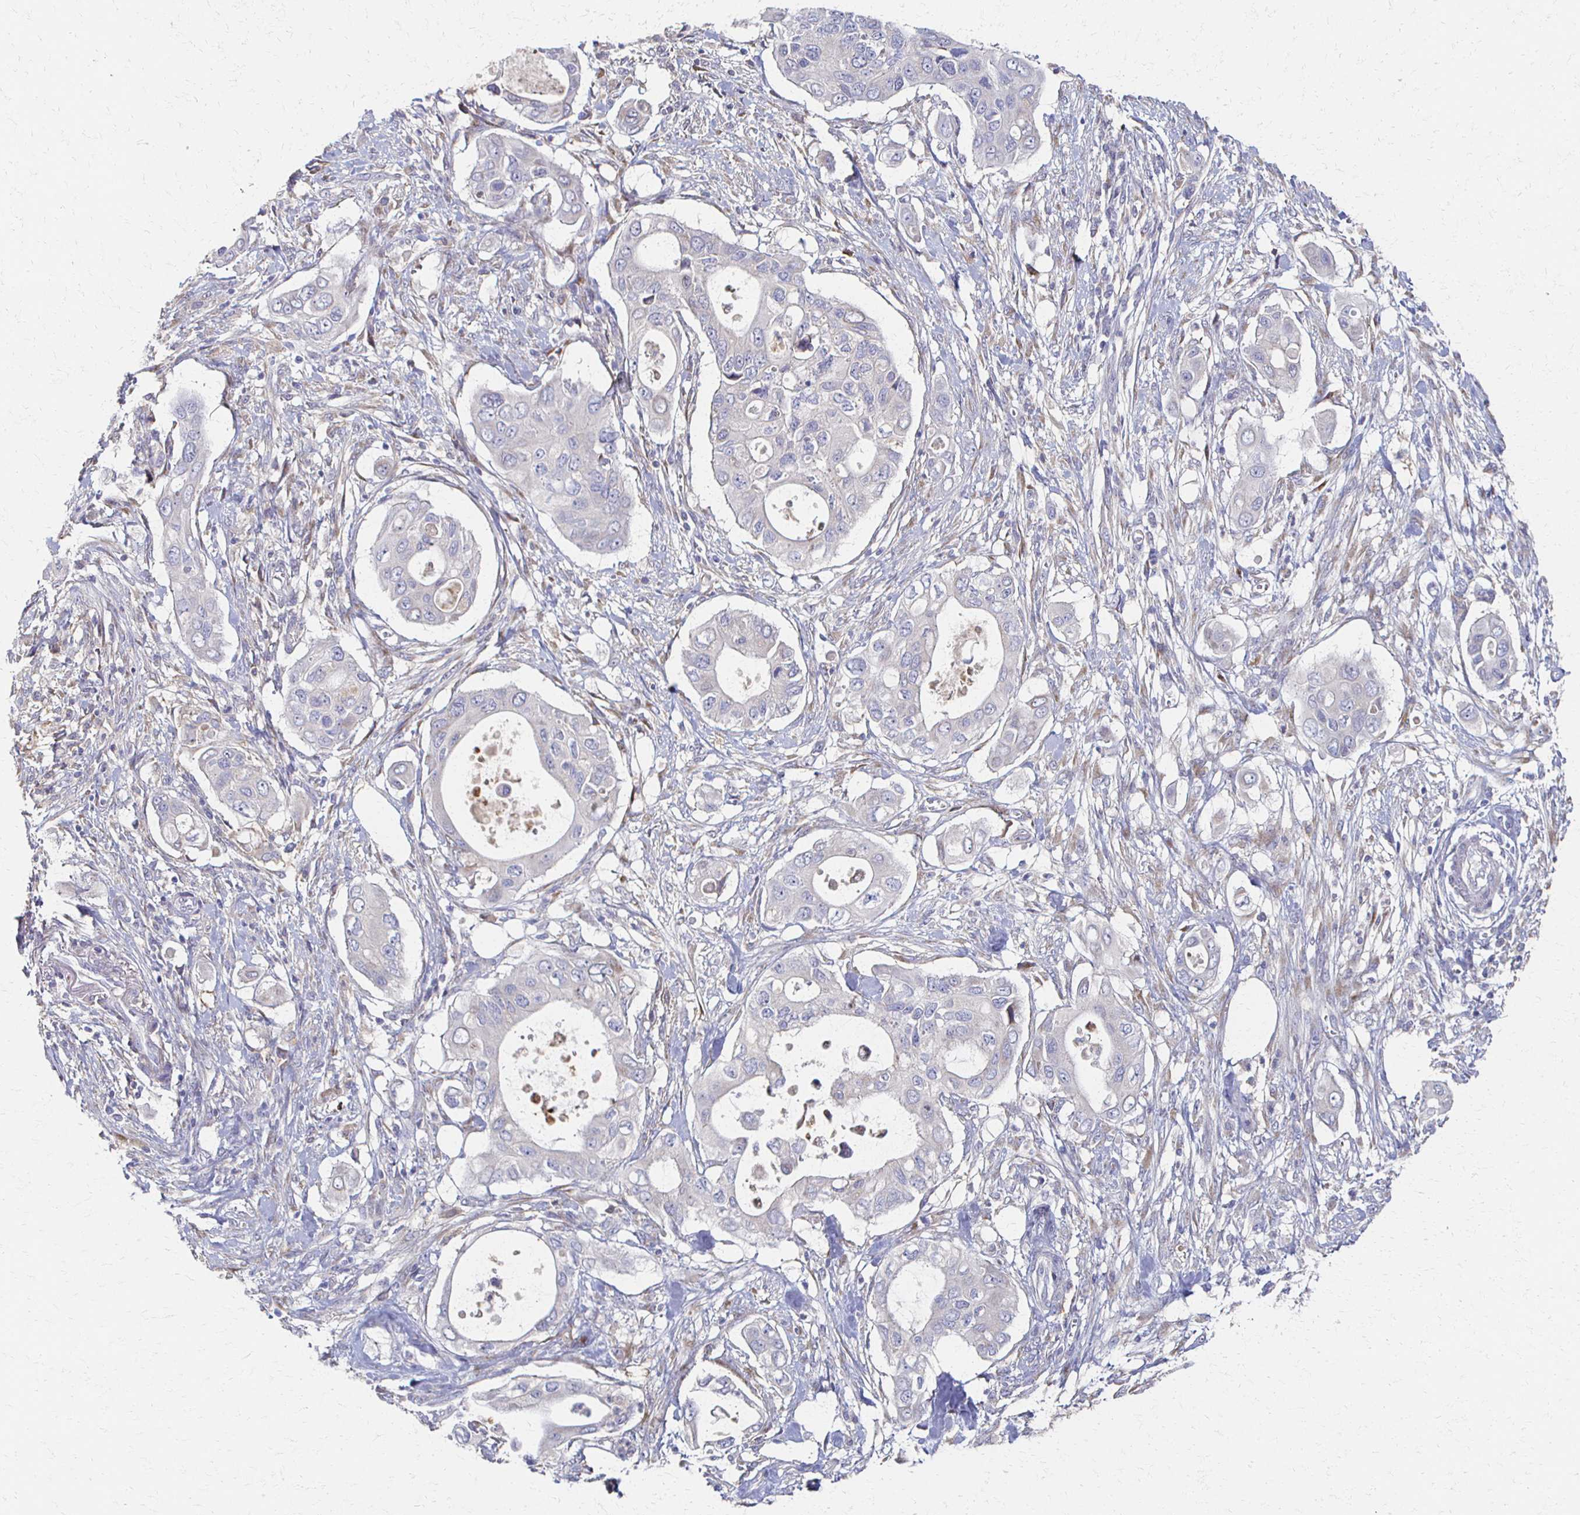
{"staining": {"intensity": "negative", "quantity": "none", "location": "none"}, "tissue": "pancreatic cancer", "cell_type": "Tumor cells", "image_type": "cancer", "snomed": [{"axis": "morphology", "description": "Adenocarcinoma, NOS"}, {"axis": "topography", "description": "Pancreas"}], "caption": "A micrograph of adenocarcinoma (pancreatic) stained for a protein reveals no brown staining in tumor cells.", "gene": "CX3CR1", "patient": {"sex": "female", "age": 63}}